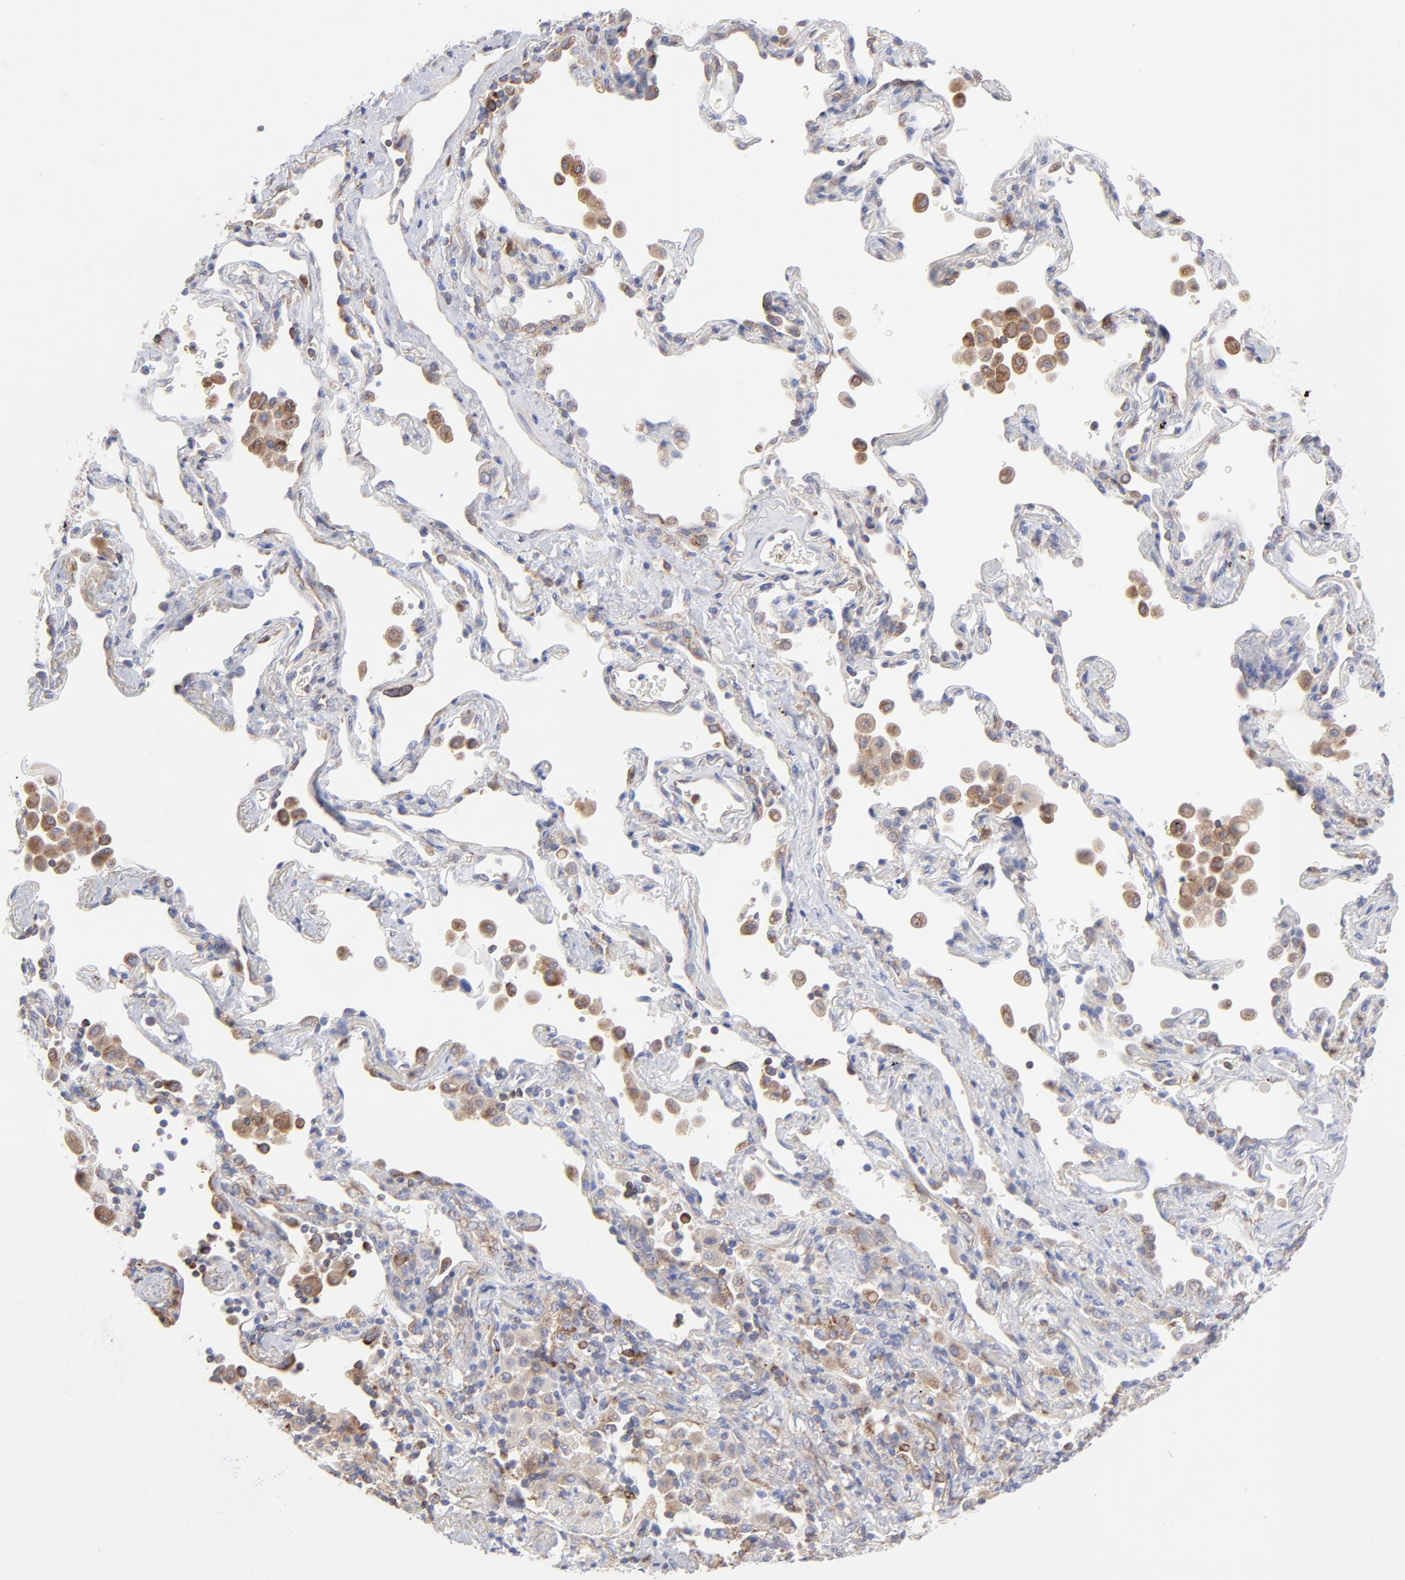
{"staining": {"intensity": "moderate", "quantity": ">75%", "location": "cytoplasmic/membranous"}, "tissue": "lung cancer", "cell_type": "Tumor cells", "image_type": "cancer", "snomed": [{"axis": "morphology", "description": "Squamous cell carcinoma, NOS"}, {"axis": "topography", "description": "Lung"}], "caption": "Squamous cell carcinoma (lung) was stained to show a protein in brown. There is medium levels of moderate cytoplasmic/membranous positivity in approximately >75% of tumor cells.", "gene": "EIF2AK2", "patient": {"sex": "female", "age": 67}}